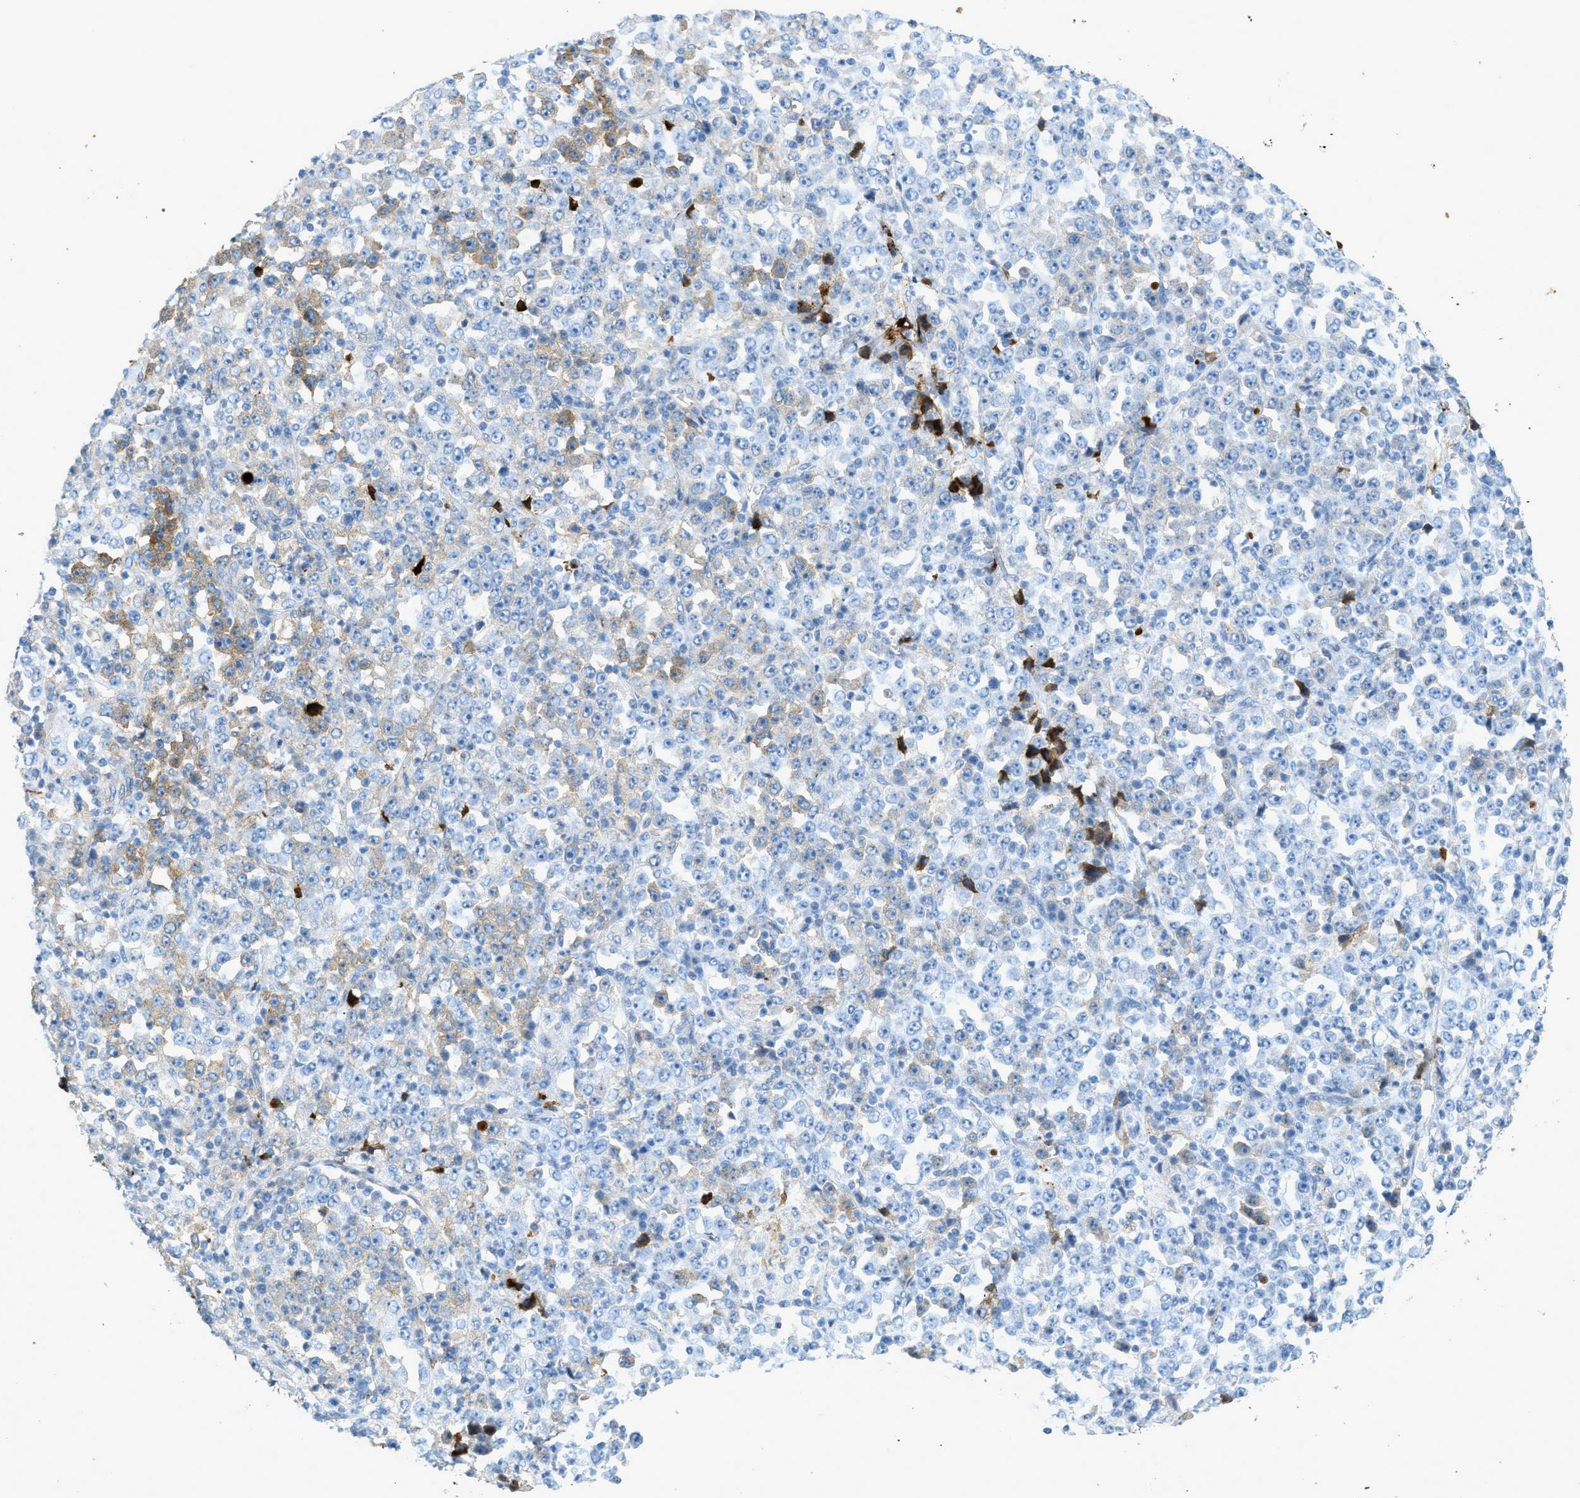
{"staining": {"intensity": "weak", "quantity": "25%-75%", "location": "cytoplasmic/membranous"}, "tissue": "stomach cancer", "cell_type": "Tumor cells", "image_type": "cancer", "snomed": [{"axis": "morphology", "description": "Normal tissue, NOS"}, {"axis": "morphology", "description": "Adenocarcinoma, NOS"}, {"axis": "topography", "description": "Stomach, upper"}, {"axis": "topography", "description": "Stomach"}], "caption": "Immunohistochemistry (IHC) of stomach cancer (adenocarcinoma) displays low levels of weak cytoplasmic/membranous staining in approximately 25%-75% of tumor cells. The staining was performed using DAB to visualize the protein expression in brown, while the nuclei were stained in blue with hematoxylin (Magnification: 20x).", "gene": "F2", "patient": {"sex": "male", "age": 59}}